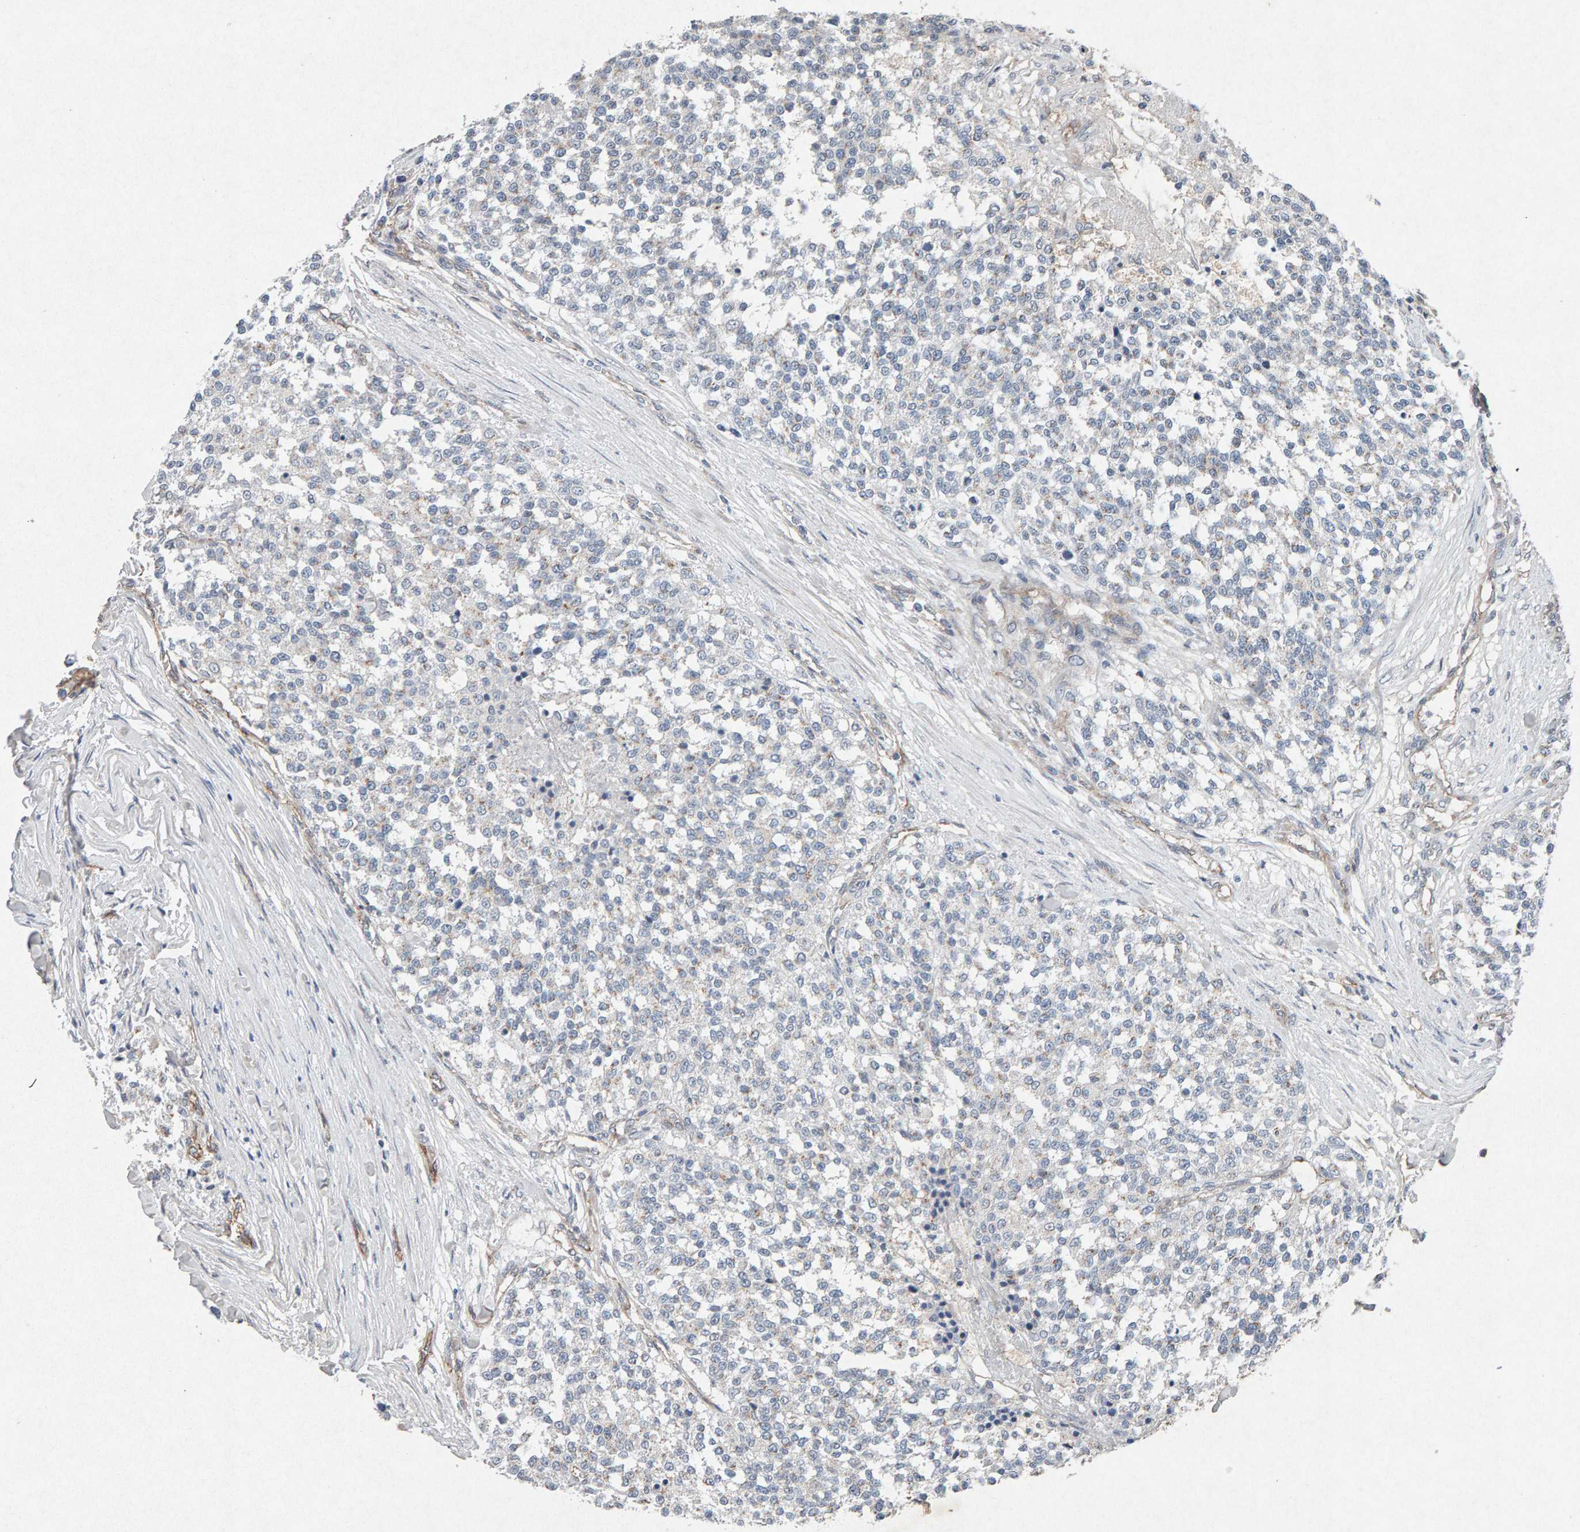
{"staining": {"intensity": "negative", "quantity": "none", "location": "none"}, "tissue": "testis cancer", "cell_type": "Tumor cells", "image_type": "cancer", "snomed": [{"axis": "morphology", "description": "Seminoma, NOS"}, {"axis": "topography", "description": "Testis"}], "caption": "An image of seminoma (testis) stained for a protein shows no brown staining in tumor cells.", "gene": "PTPRM", "patient": {"sex": "male", "age": 59}}